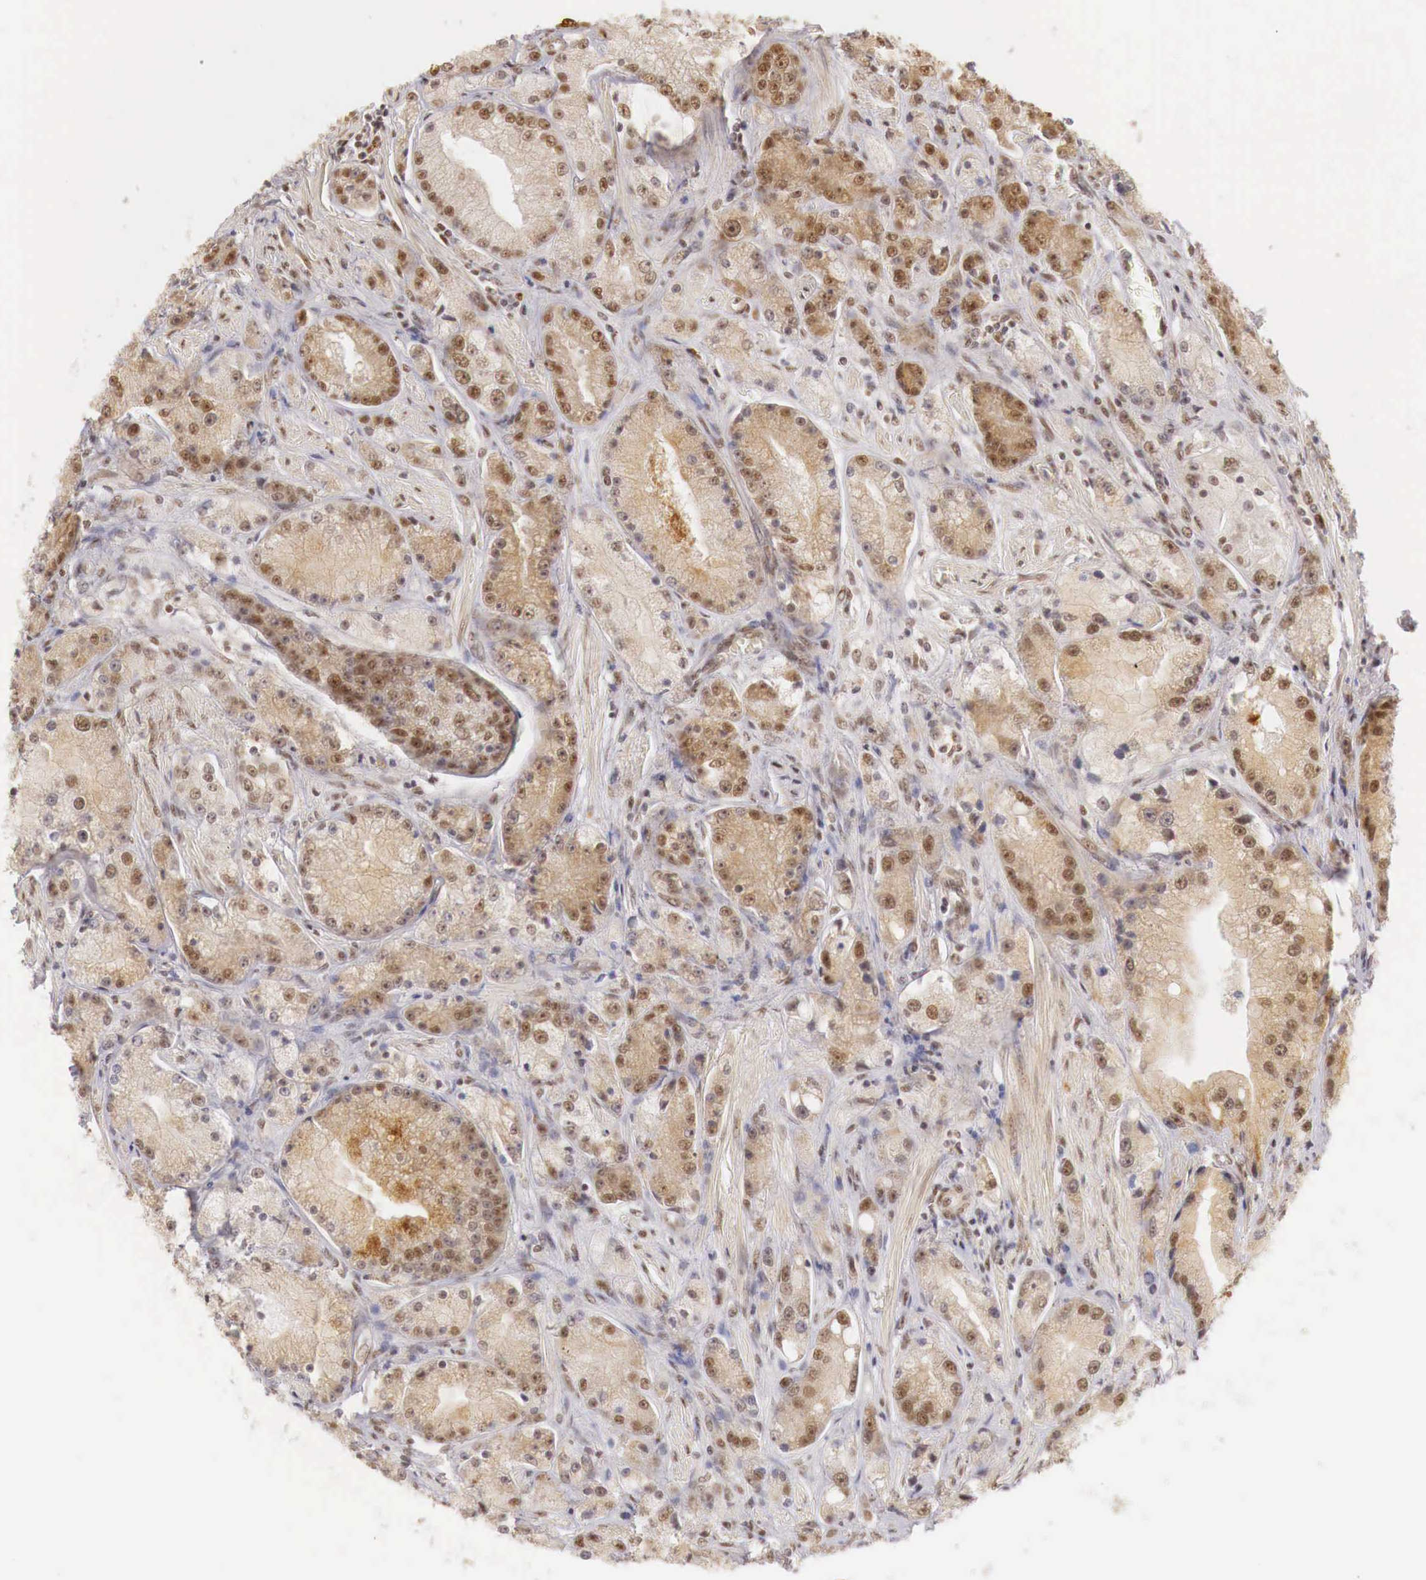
{"staining": {"intensity": "moderate", "quantity": ">75%", "location": "cytoplasmic/membranous,nuclear"}, "tissue": "prostate cancer", "cell_type": "Tumor cells", "image_type": "cancer", "snomed": [{"axis": "morphology", "description": "Adenocarcinoma, Medium grade"}, {"axis": "topography", "description": "Prostate"}], "caption": "Moderate cytoplasmic/membranous and nuclear protein positivity is present in about >75% of tumor cells in prostate medium-grade adenocarcinoma.", "gene": "GPKOW", "patient": {"sex": "male", "age": 72}}